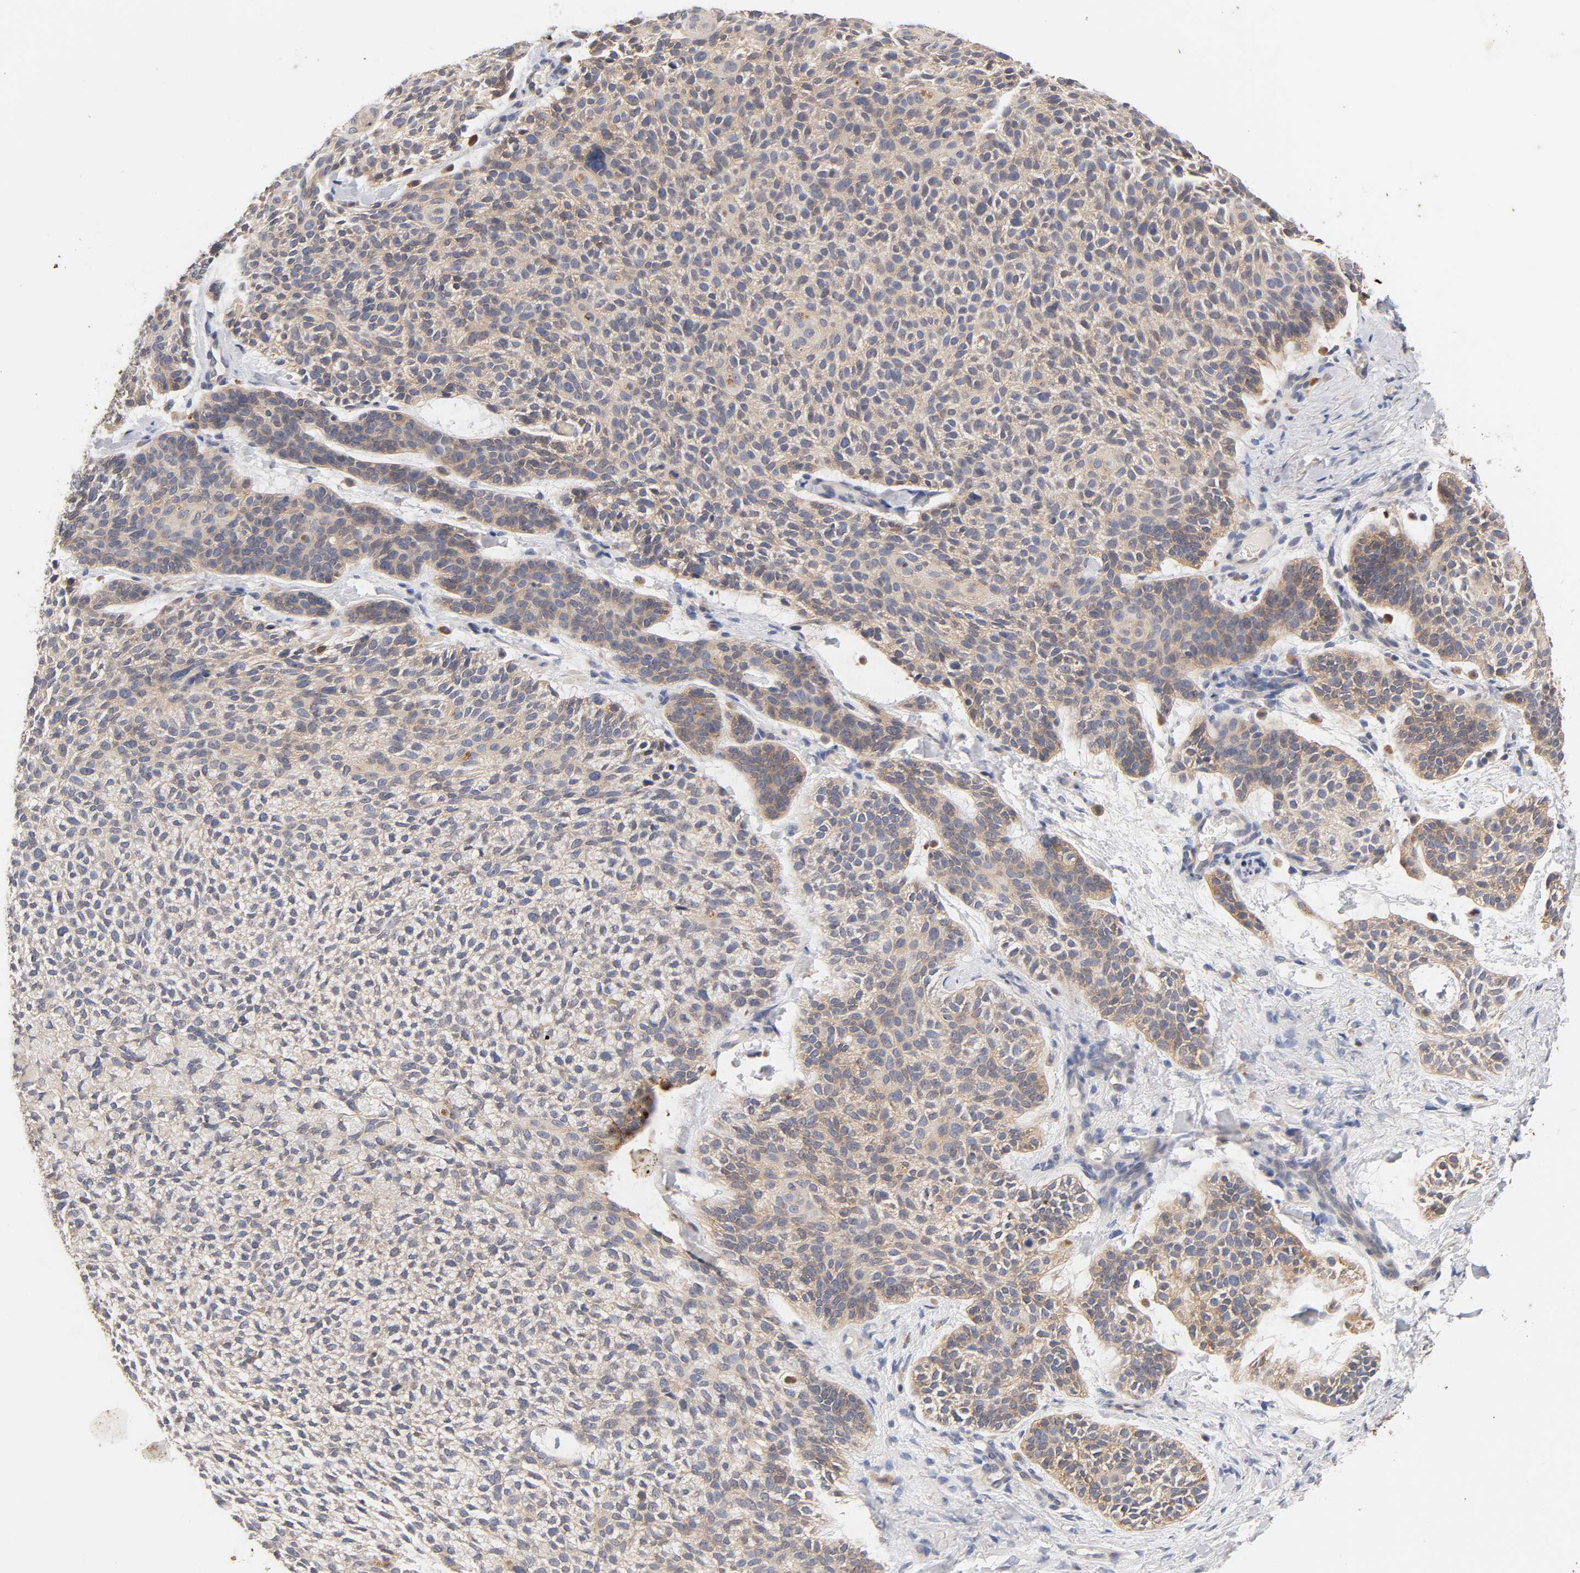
{"staining": {"intensity": "weak", "quantity": ">75%", "location": "cytoplasmic/membranous"}, "tissue": "skin cancer", "cell_type": "Tumor cells", "image_type": "cancer", "snomed": [{"axis": "morphology", "description": "Basal cell carcinoma"}, {"axis": "topography", "description": "Skin"}], "caption": "Human skin cancer stained with a brown dye exhibits weak cytoplasmic/membranous positive positivity in approximately >75% of tumor cells.", "gene": "CXADR", "patient": {"sex": "female", "age": 64}}